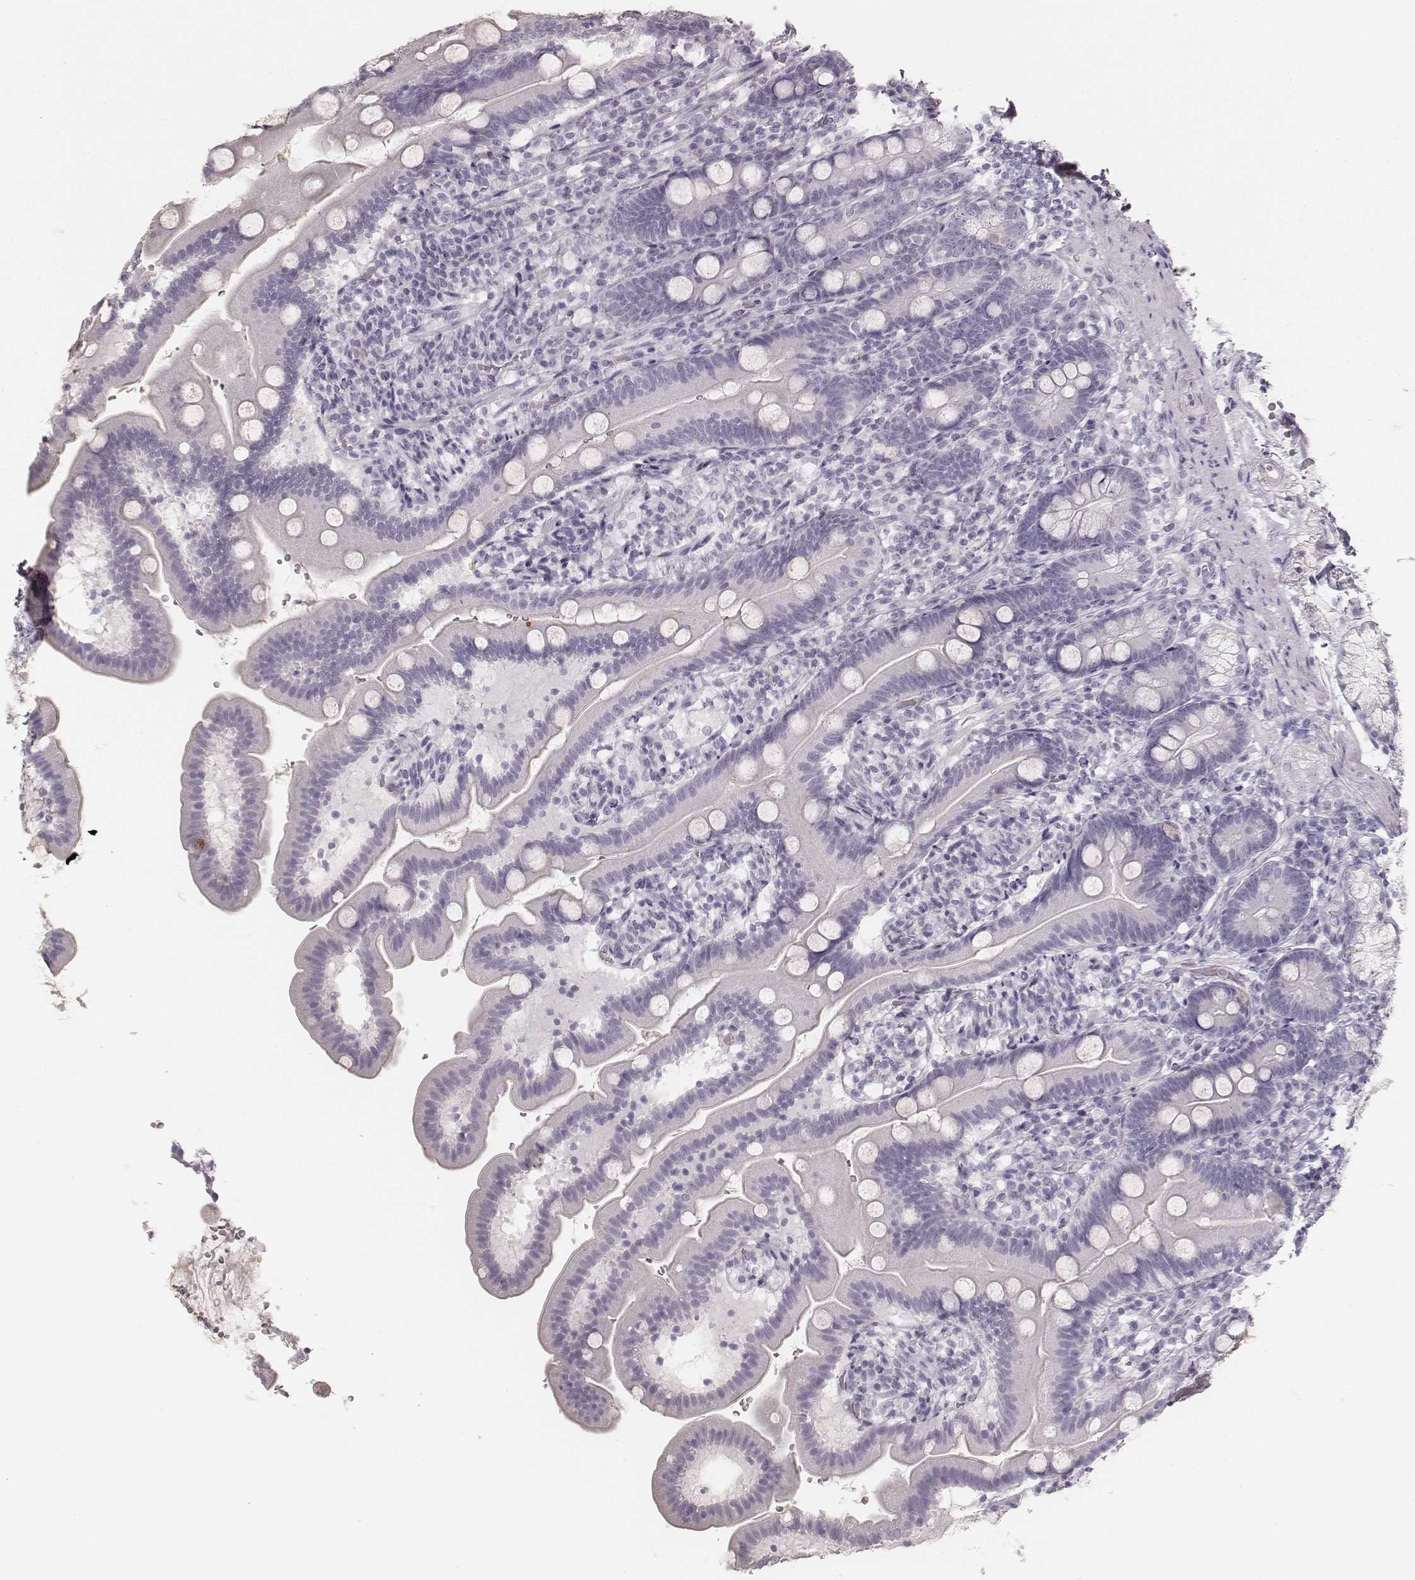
{"staining": {"intensity": "negative", "quantity": "none", "location": "none"}, "tissue": "duodenum", "cell_type": "Glandular cells", "image_type": "normal", "snomed": [{"axis": "morphology", "description": "Normal tissue, NOS"}, {"axis": "topography", "description": "Duodenum"}], "caption": "Protein analysis of normal duodenum displays no significant expression in glandular cells.", "gene": "KRT34", "patient": {"sex": "female", "age": 67}}